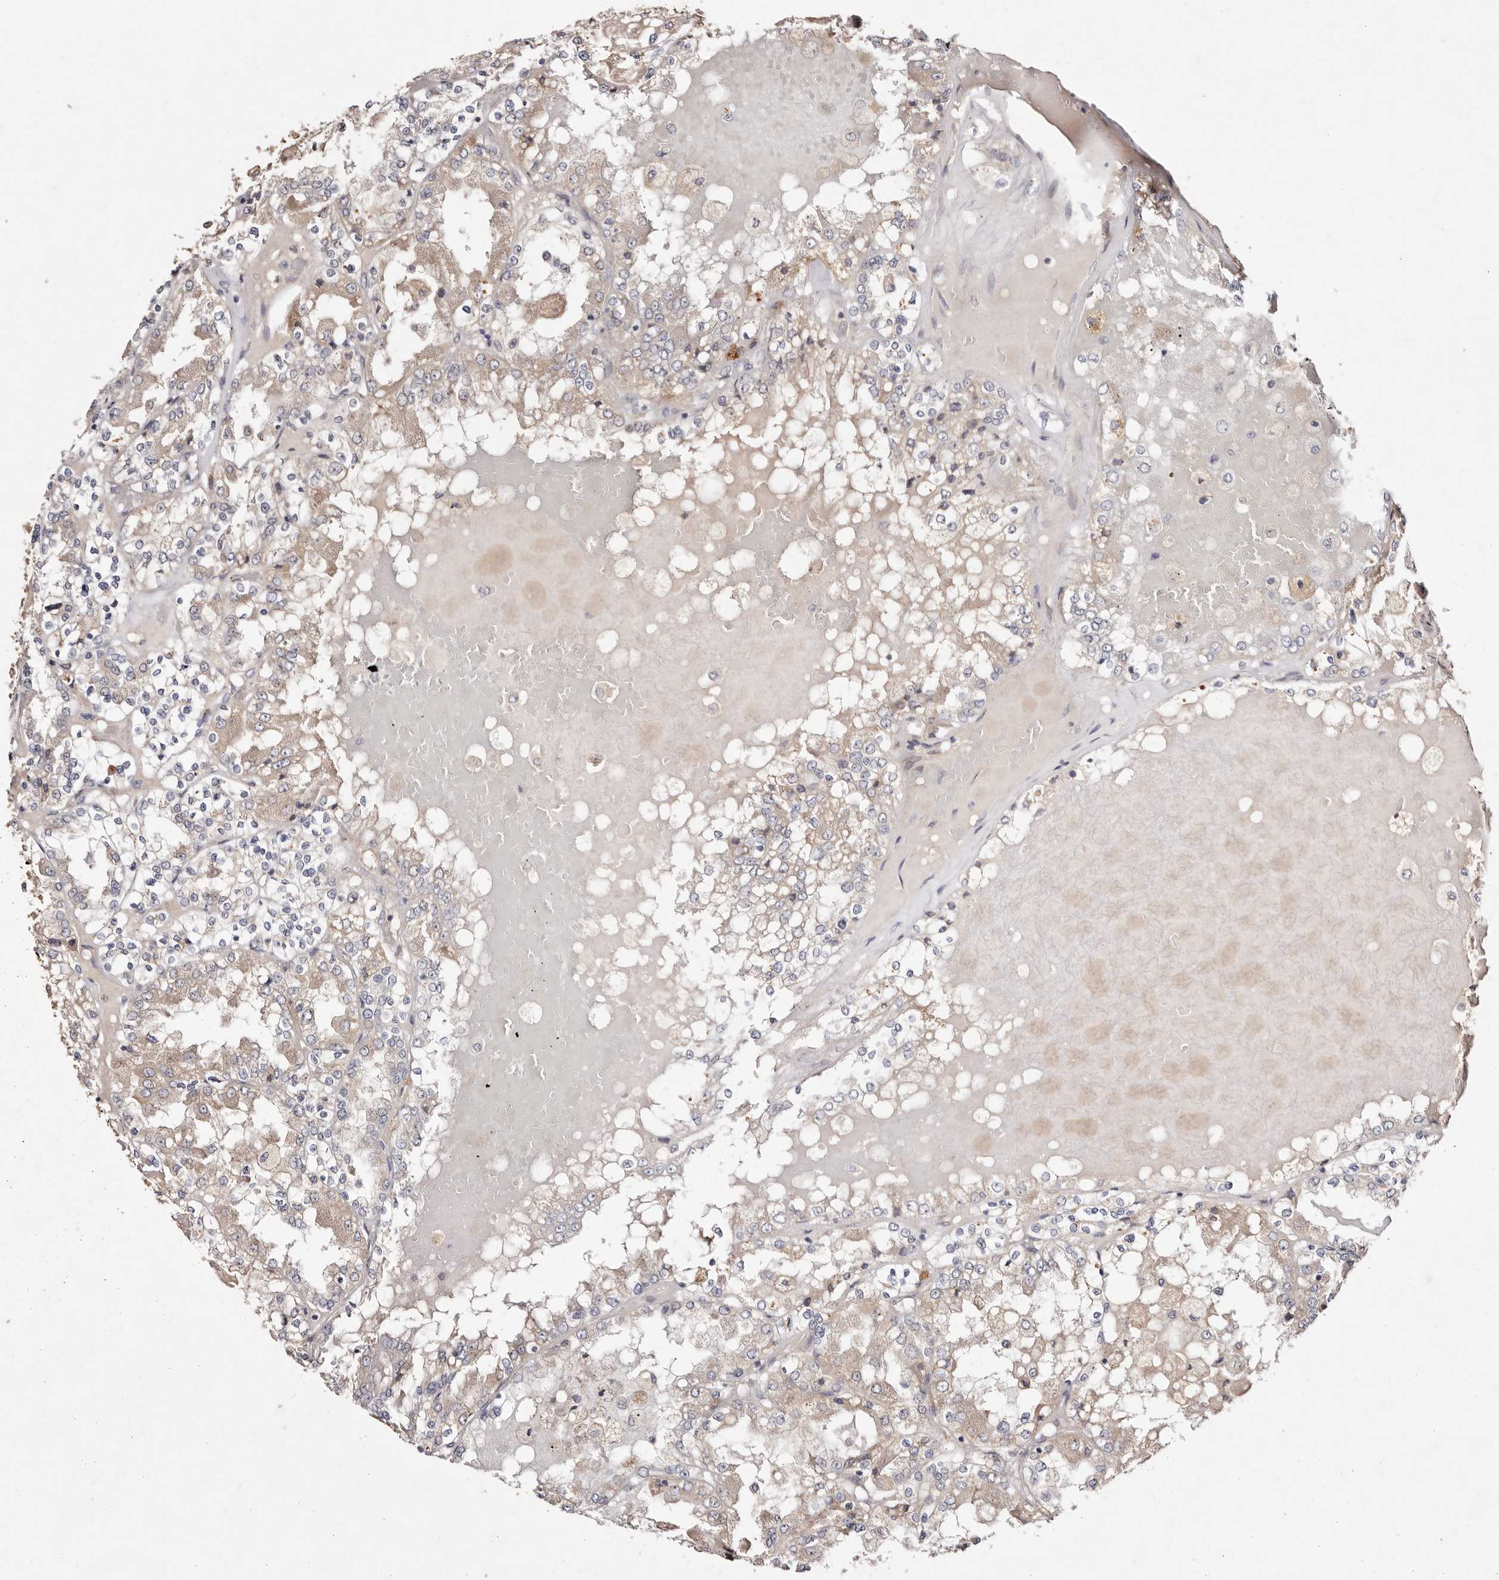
{"staining": {"intensity": "weak", "quantity": "25%-75%", "location": "cytoplasmic/membranous"}, "tissue": "renal cancer", "cell_type": "Tumor cells", "image_type": "cancer", "snomed": [{"axis": "morphology", "description": "Adenocarcinoma, NOS"}, {"axis": "topography", "description": "Kidney"}], "caption": "Immunohistochemical staining of renal adenocarcinoma demonstrates weak cytoplasmic/membranous protein staining in approximately 25%-75% of tumor cells.", "gene": "TSC2", "patient": {"sex": "female", "age": 56}}